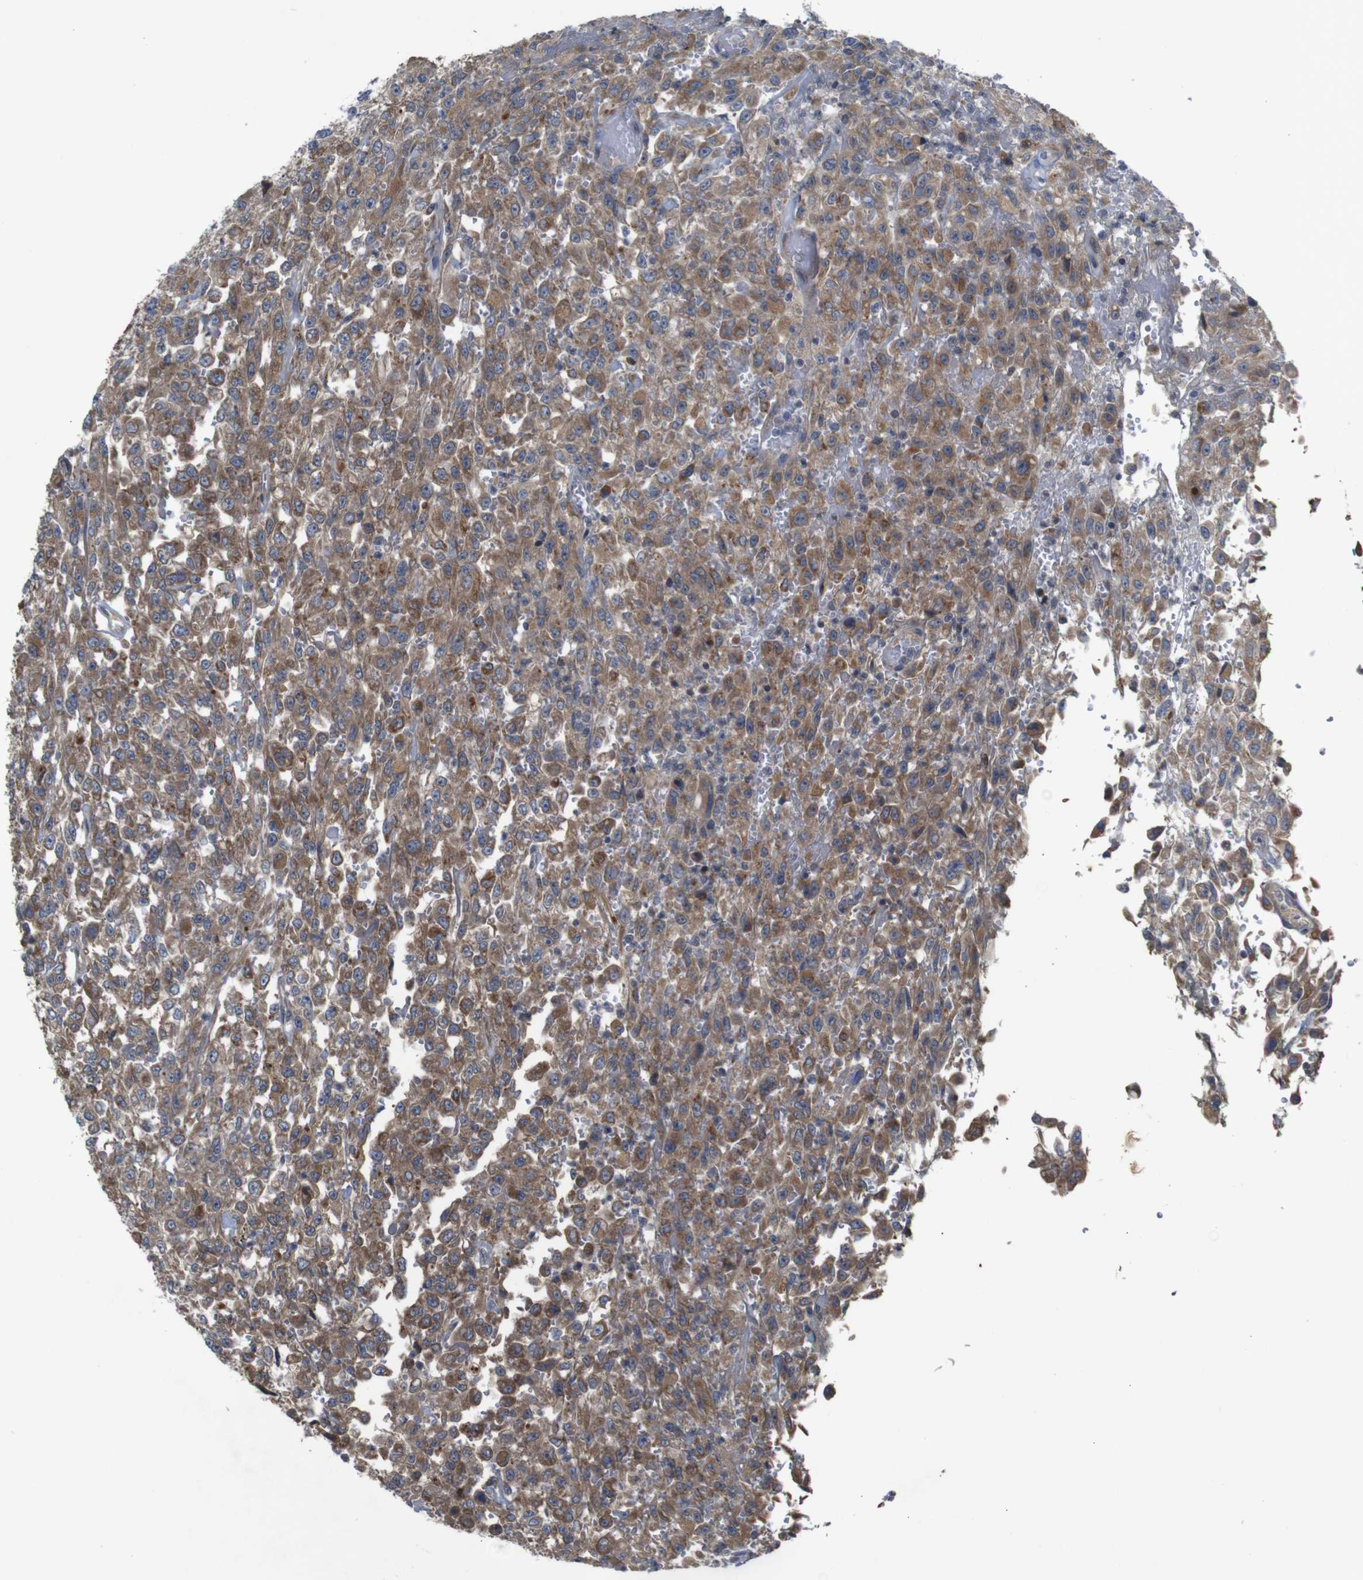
{"staining": {"intensity": "moderate", "quantity": ">75%", "location": "cytoplasmic/membranous"}, "tissue": "urothelial cancer", "cell_type": "Tumor cells", "image_type": "cancer", "snomed": [{"axis": "morphology", "description": "Urothelial carcinoma, High grade"}, {"axis": "topography", "description": "Urinary bladder"}], "caption": "Protein expression analysis of high-grade urothelial carcinoma shows moderate cytoplasmic/membranous positivity in approximately >75% of tumor cells.", "gene": "PTPN1", "patient": {"sex": "male", "age": 46}}